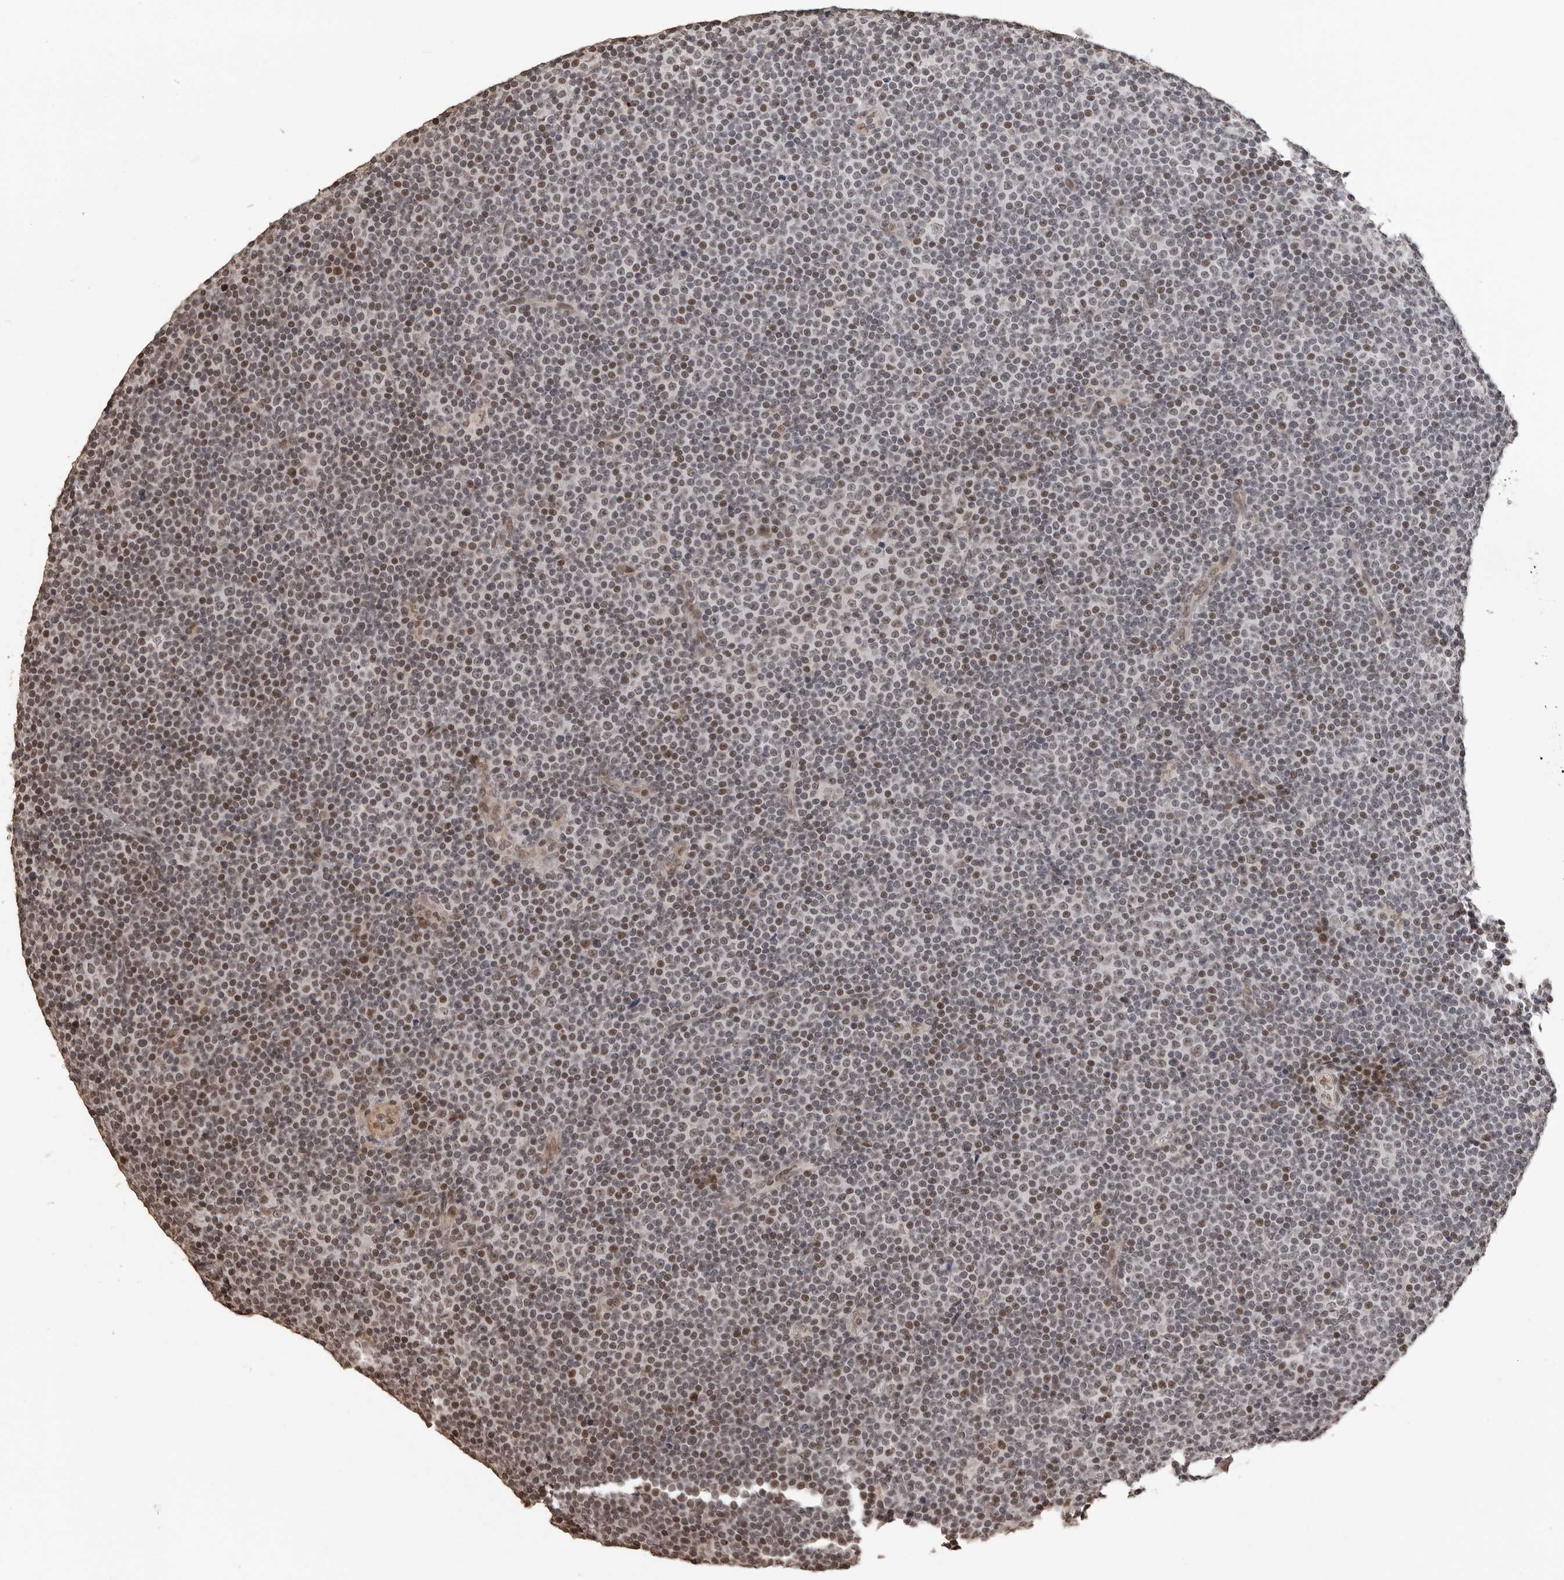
{"staining": {"intensity": "weak", "quantity": "25%-75%", "location": "nuclear"}, "tissue": "lymphoma", "cell_type": "Tumor cells", "image_type": "cancer", "snomed": [{"axis": "morphology", "description": "Malignant lymphoma, non-Hodgkin's type, Low grade"}, {"axis": "topography", "description": "Lymph node"}], "caption": "IHC photomicrograph of neoplastic tissue: human lymphoma stained using immunohistochemistry (IHC) demonstrates low levels of weak protein expression localized specifically in the nuclear of tumor cells, appearing as a nuclear brown color.", "gene": "ORC1", "patient": {"sex": "female", "age": 67}}